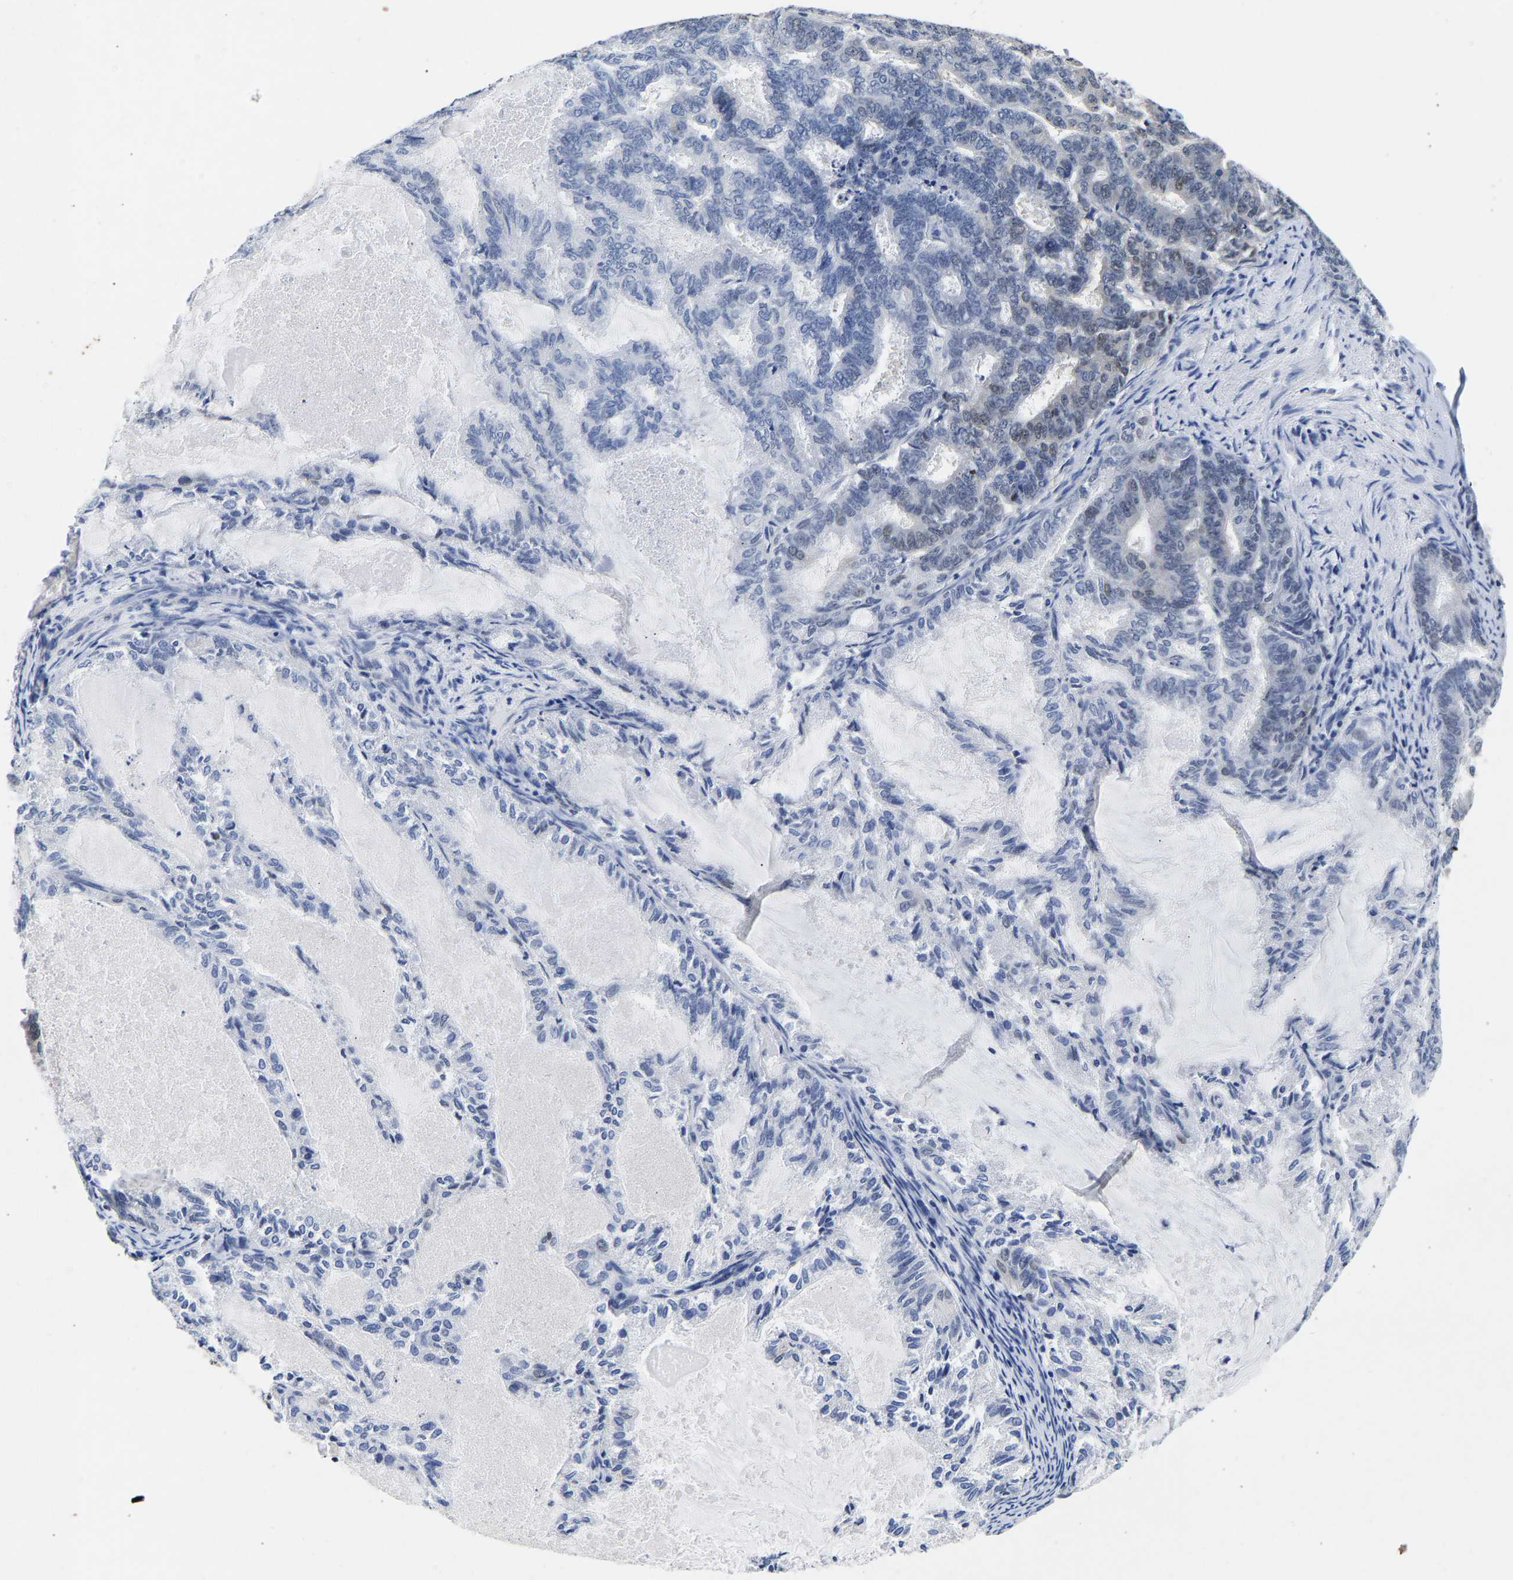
{"staining": {"intensity": "negative", "quantity": "none", "location": "none"}, "tissue": "endometrial cancer", "cell_type": "Tumor cells", "image_type": "cancer", "snomed": [{"axis": "morphology", "description": "Adenocarcinoma, NOS"}, {"axis": "topography", "description": "Endometrium"}], "caption": "Immunohistochemical staining of human endometrial cancer (adenocarcinoma) reveals no significant expression in tumor cells. The staining was performed using DAB to visualize the protein expression in brown, while the nuclei were stained in blue with hematoxylin (Magnification: 20x).", "gene": "CCDC6", "patient": {"sex": "female", "age": 86}}